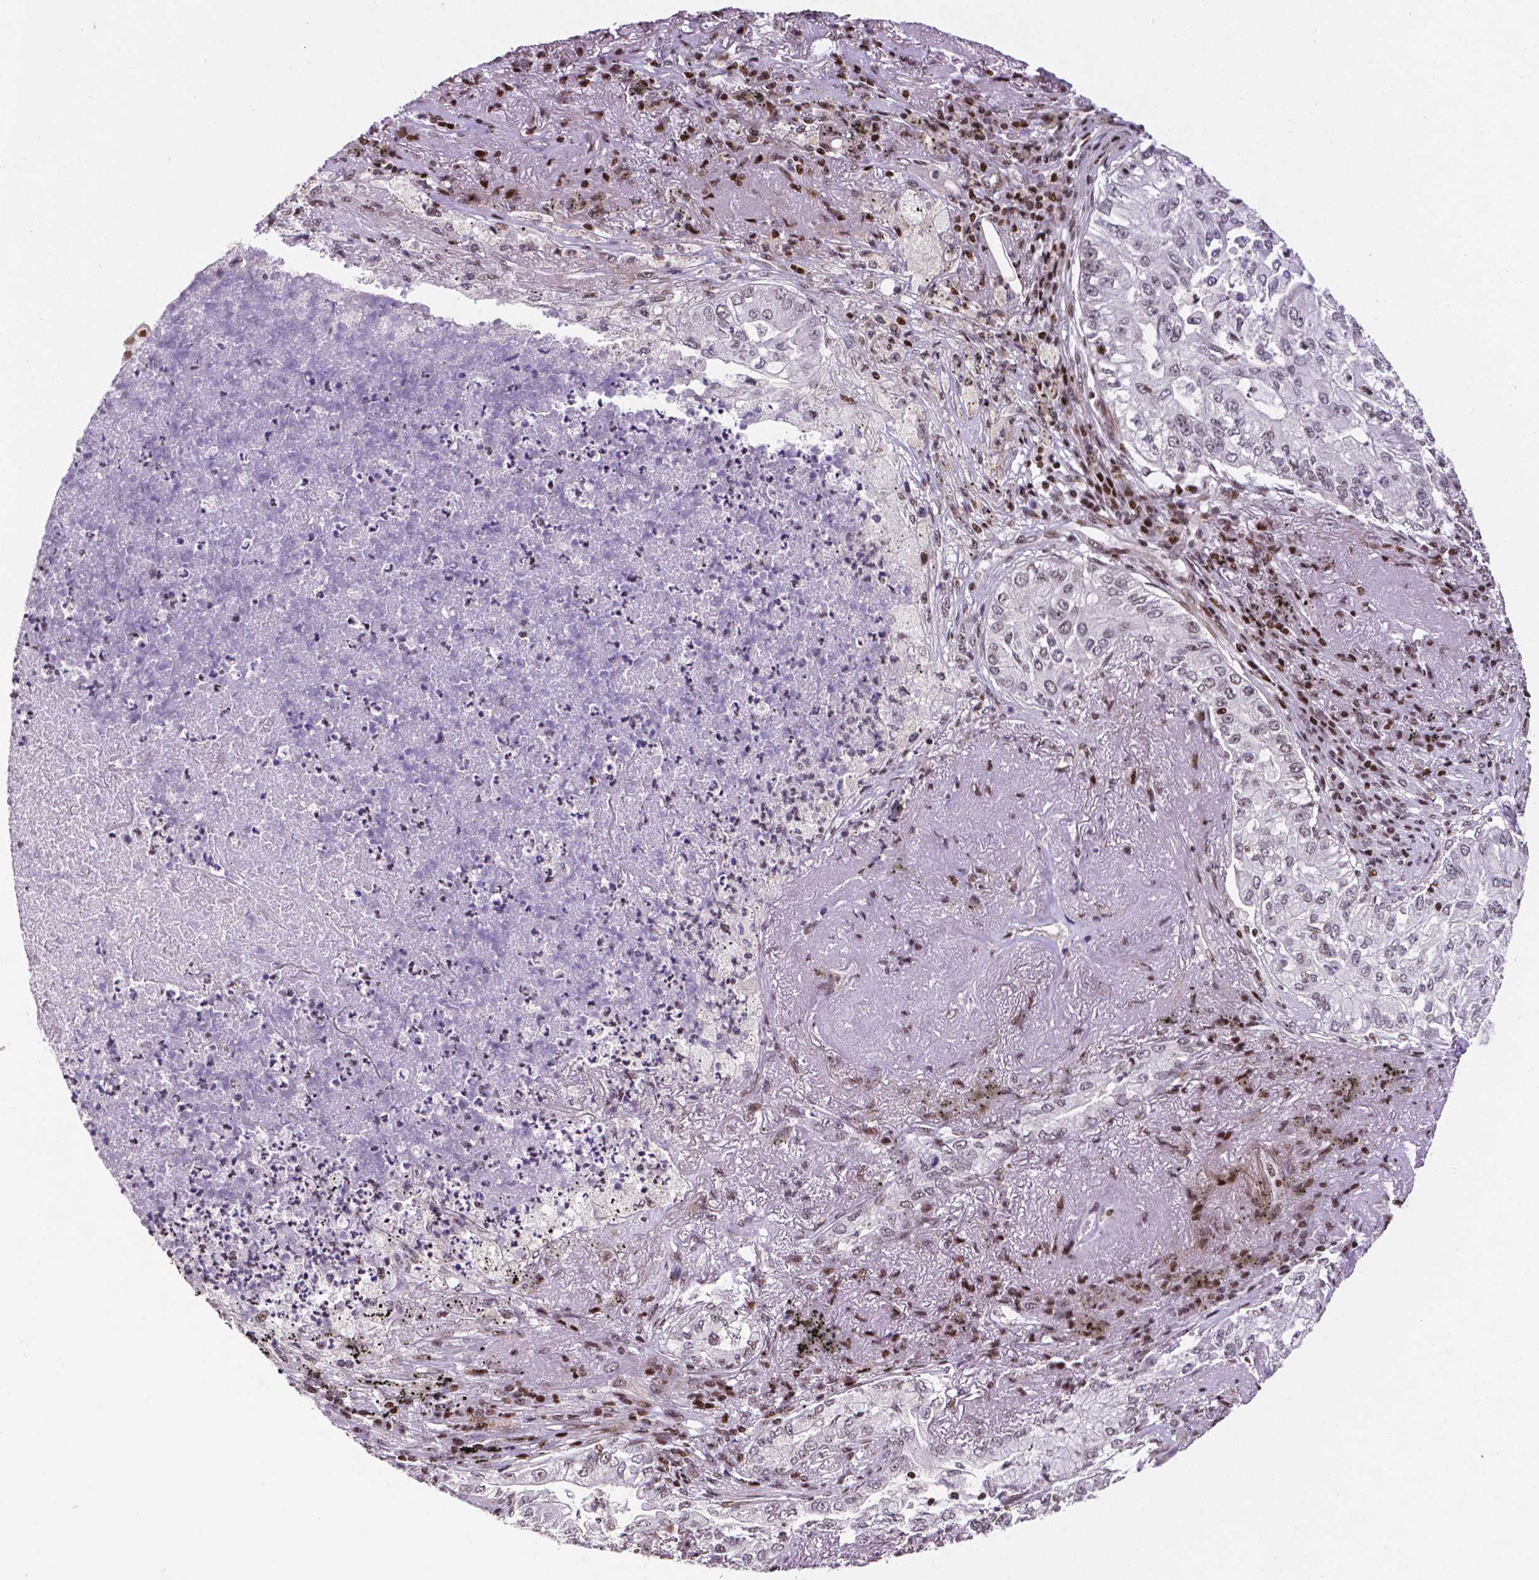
{"staining": {"intensity": "weak", "quantity": "25%-75%", "location": "nuclear"}, "tissue": "lung cancer", "cell_type": "Tumor cells", "image_type": "cancer", "snomed": [{"axis": "morphology", "description": "Adenocarcinoma, NOS"}, {"axis": "topography", "description": "Lung"}], "caption": "A photomicrograph showing weak nuclear positivity in approximately 25%-75% of tumor cells in adenocarcinoma (lung), as visualized by brown immunohistochemical staining.", "gene": "CTCF", "patient": {"sex": "female", "age": 73}}